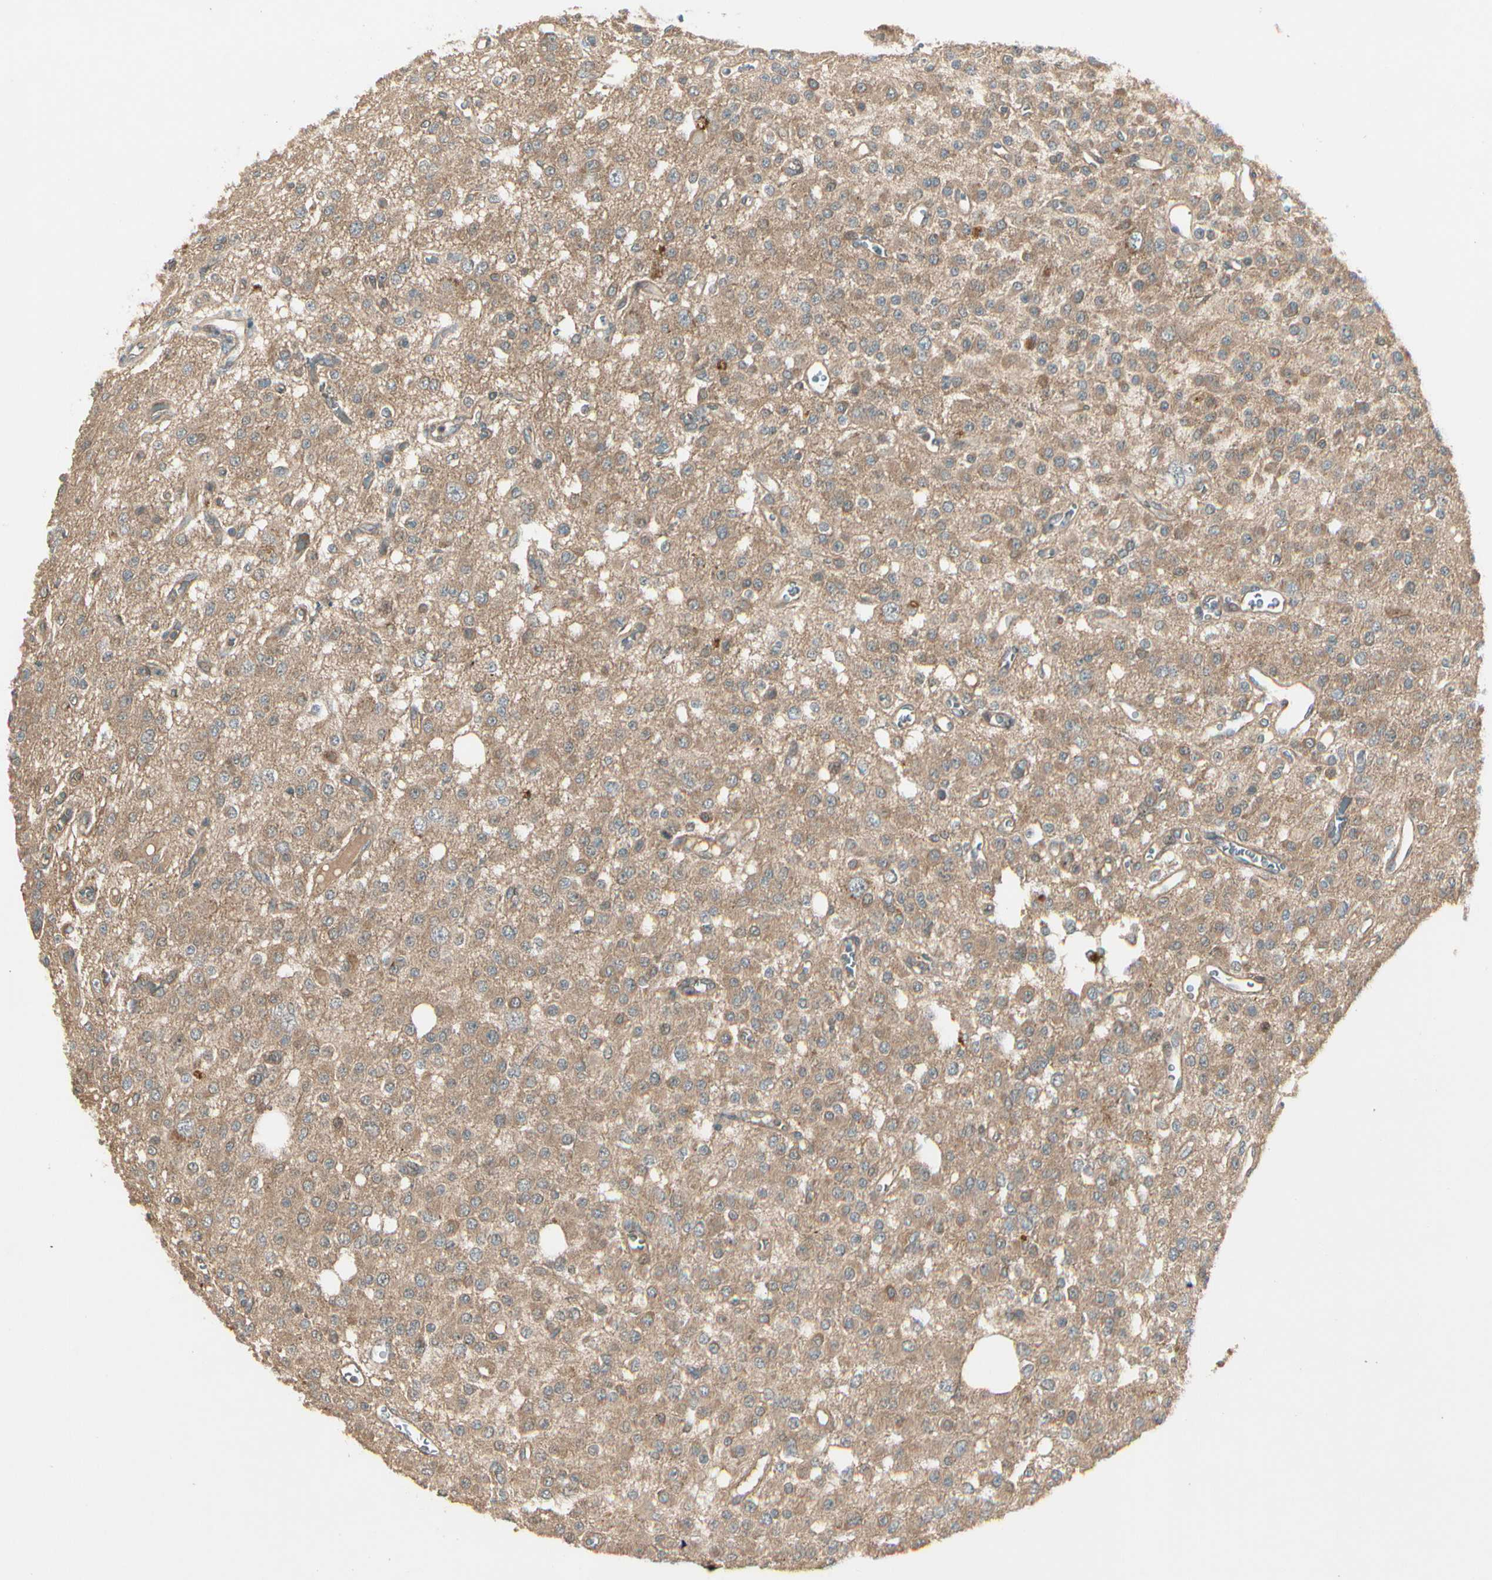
{"staining": {"intensity": "negative", "quantity": "none", "location": "none"}, "tissue": "glioma", "cell_type": "Tumor cells", "image_type": "cancer", "snomed": [{"axis": "morphology", "description": "Glioma, malignant, Low grade"}, {"axis": "topography", "description": "Brain"}], "caption": "Immunohistochemistry micrograph of human malignant glioma (low-grade) stained for a protein (brown), which displays no staining in tumor cells.", "gene": "ACVR1", "patient": {"sex": "male", "age": 38}}